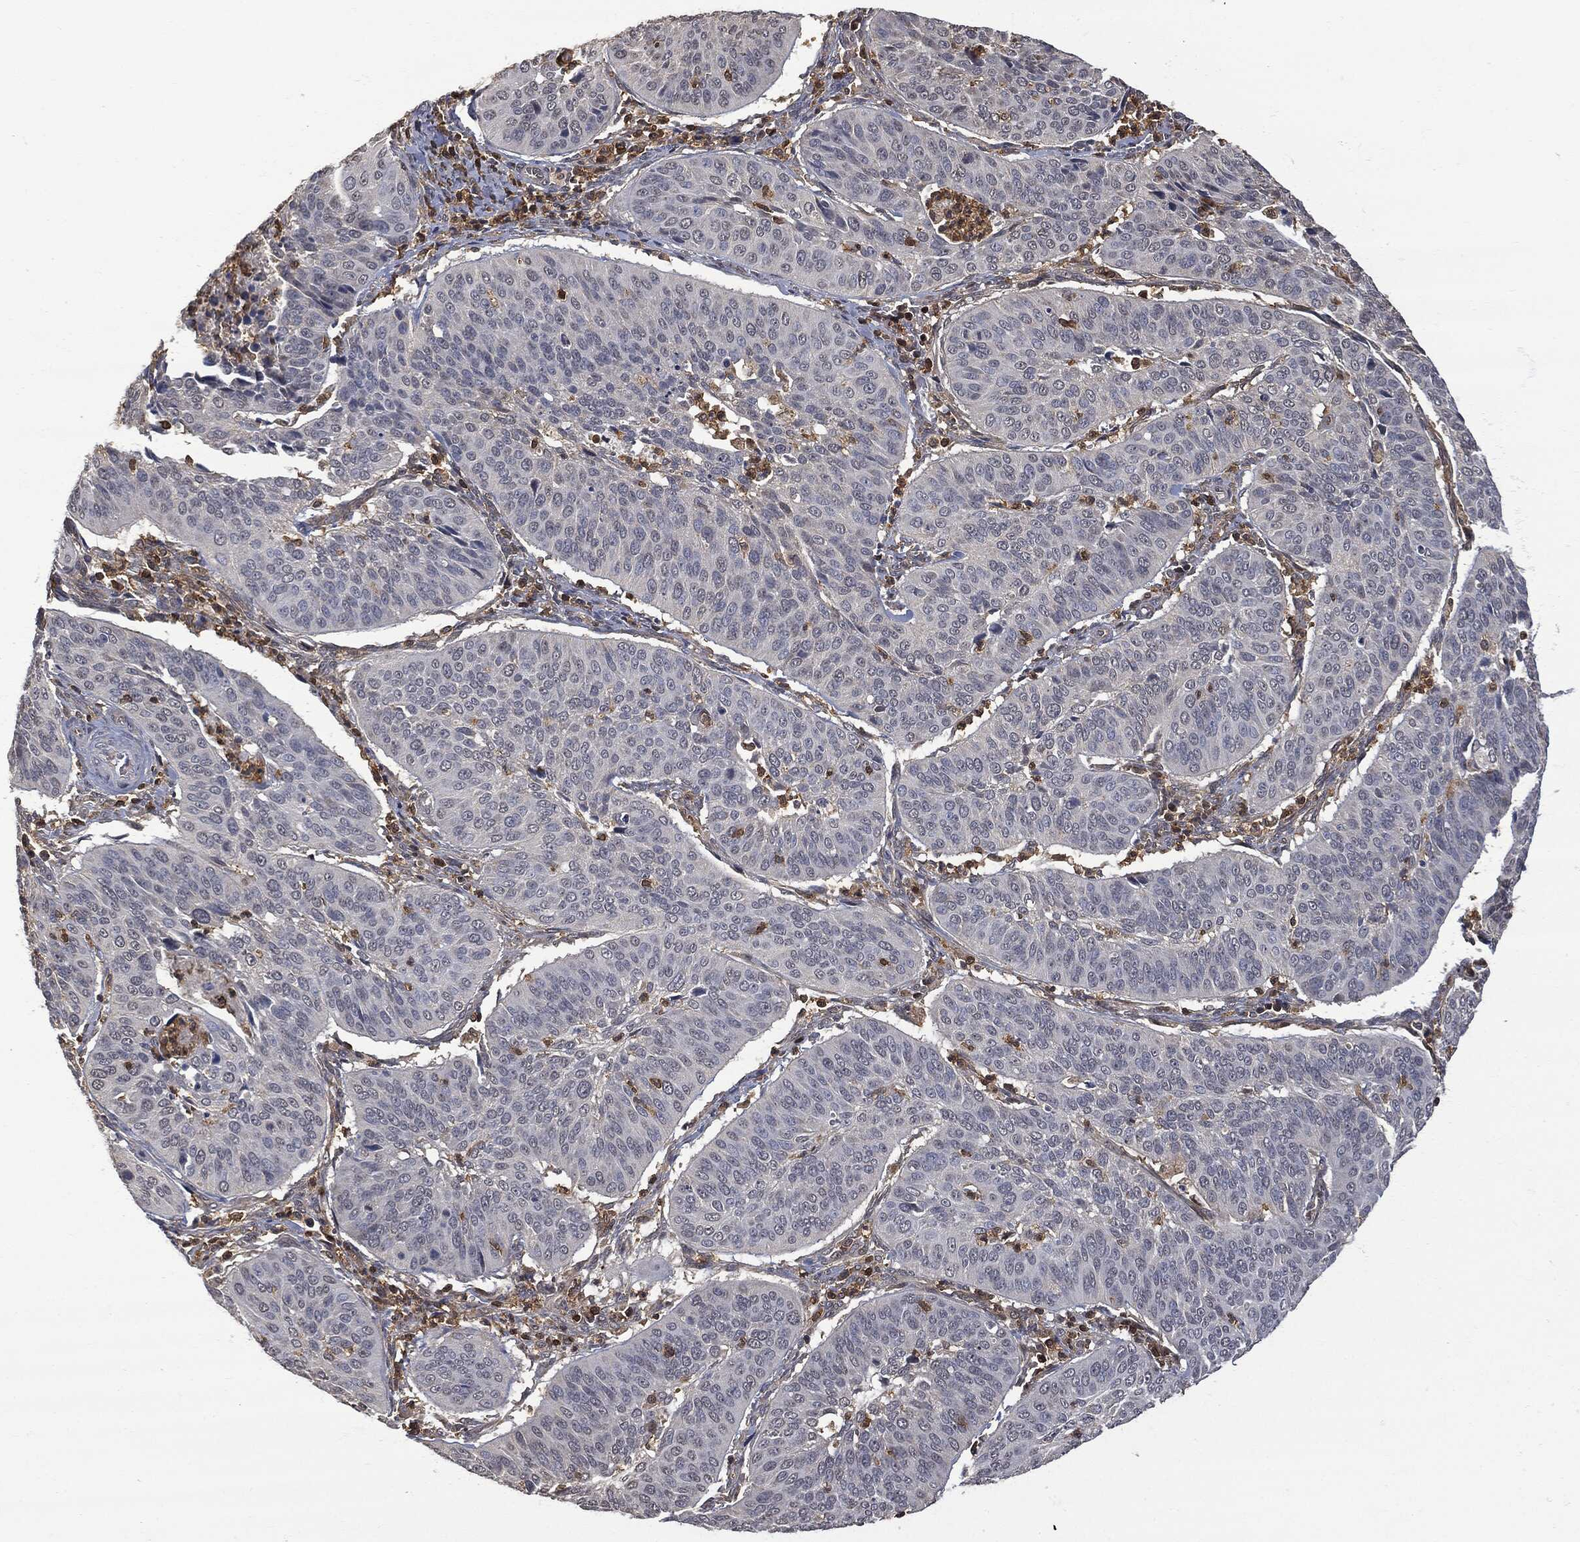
{"staining": {"intensity": "negative", "quantity": "none", "location": "none"}, "tissue": "cervical cancer", "cell_type": "Tumor cells", "image_type": "cancer", "snomed": [{"axis": "morphology", "description": "Normal tissue, NOS"}, {"axis": "morphology", "description": "Squamous cell carcinoma, NOS"}, {"axis": "topography", "description": "Cervix"}], "caption": "IHC of human cervical squamous cell carcinoma displays no expression in tumor cells. The staining is performed using DAB brown chromogen with nuclei counter-stained in using hematoxylin.", "gene": "PSMB10", "patient": {"sex": "female", "age": 39}}